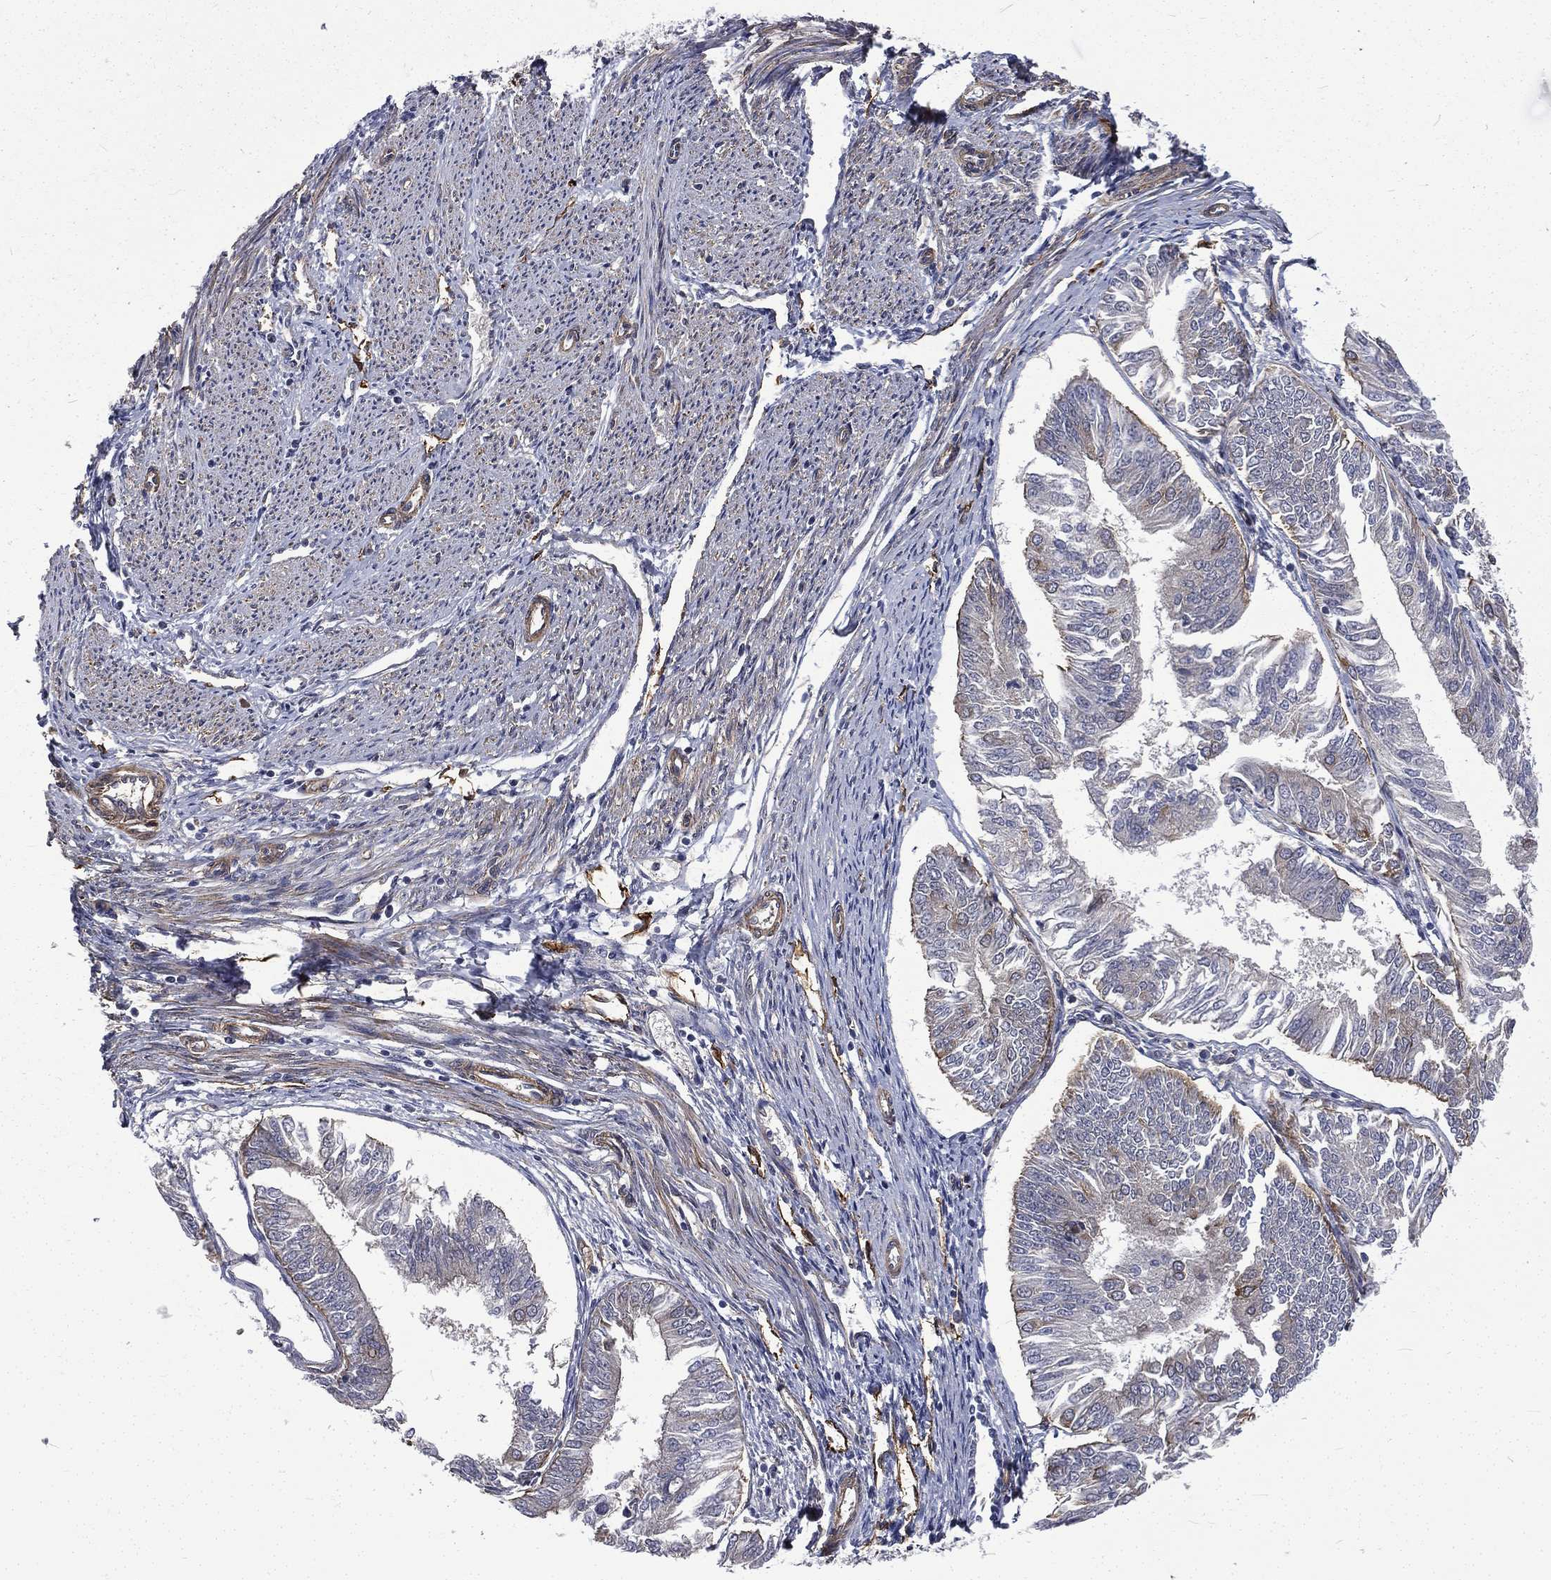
{"staining": {"intensity": "negative", "quantity": "none", "location": "none"}, "tissue": "endometrial cancer", "cell_type": "Tumor cells", "image_type": "cancer", "snomed": [{"axis": "morphology", "description": "Adenocarcinoma, NOS"}, {"axis": "topography", "description": "Endometrium"}], "caption": "Immunohistochemical staining of human adenocarcinoma (endometrial) demonstrates no significant staining in tumor cells. (Brightfield microscopy of DAB (3,3'-diaminobenzidine) immunohistochemistry (IHC) at high magnification).", "gene": "PPFIBP1", "patient": {"sex": "female", "age": 58}}